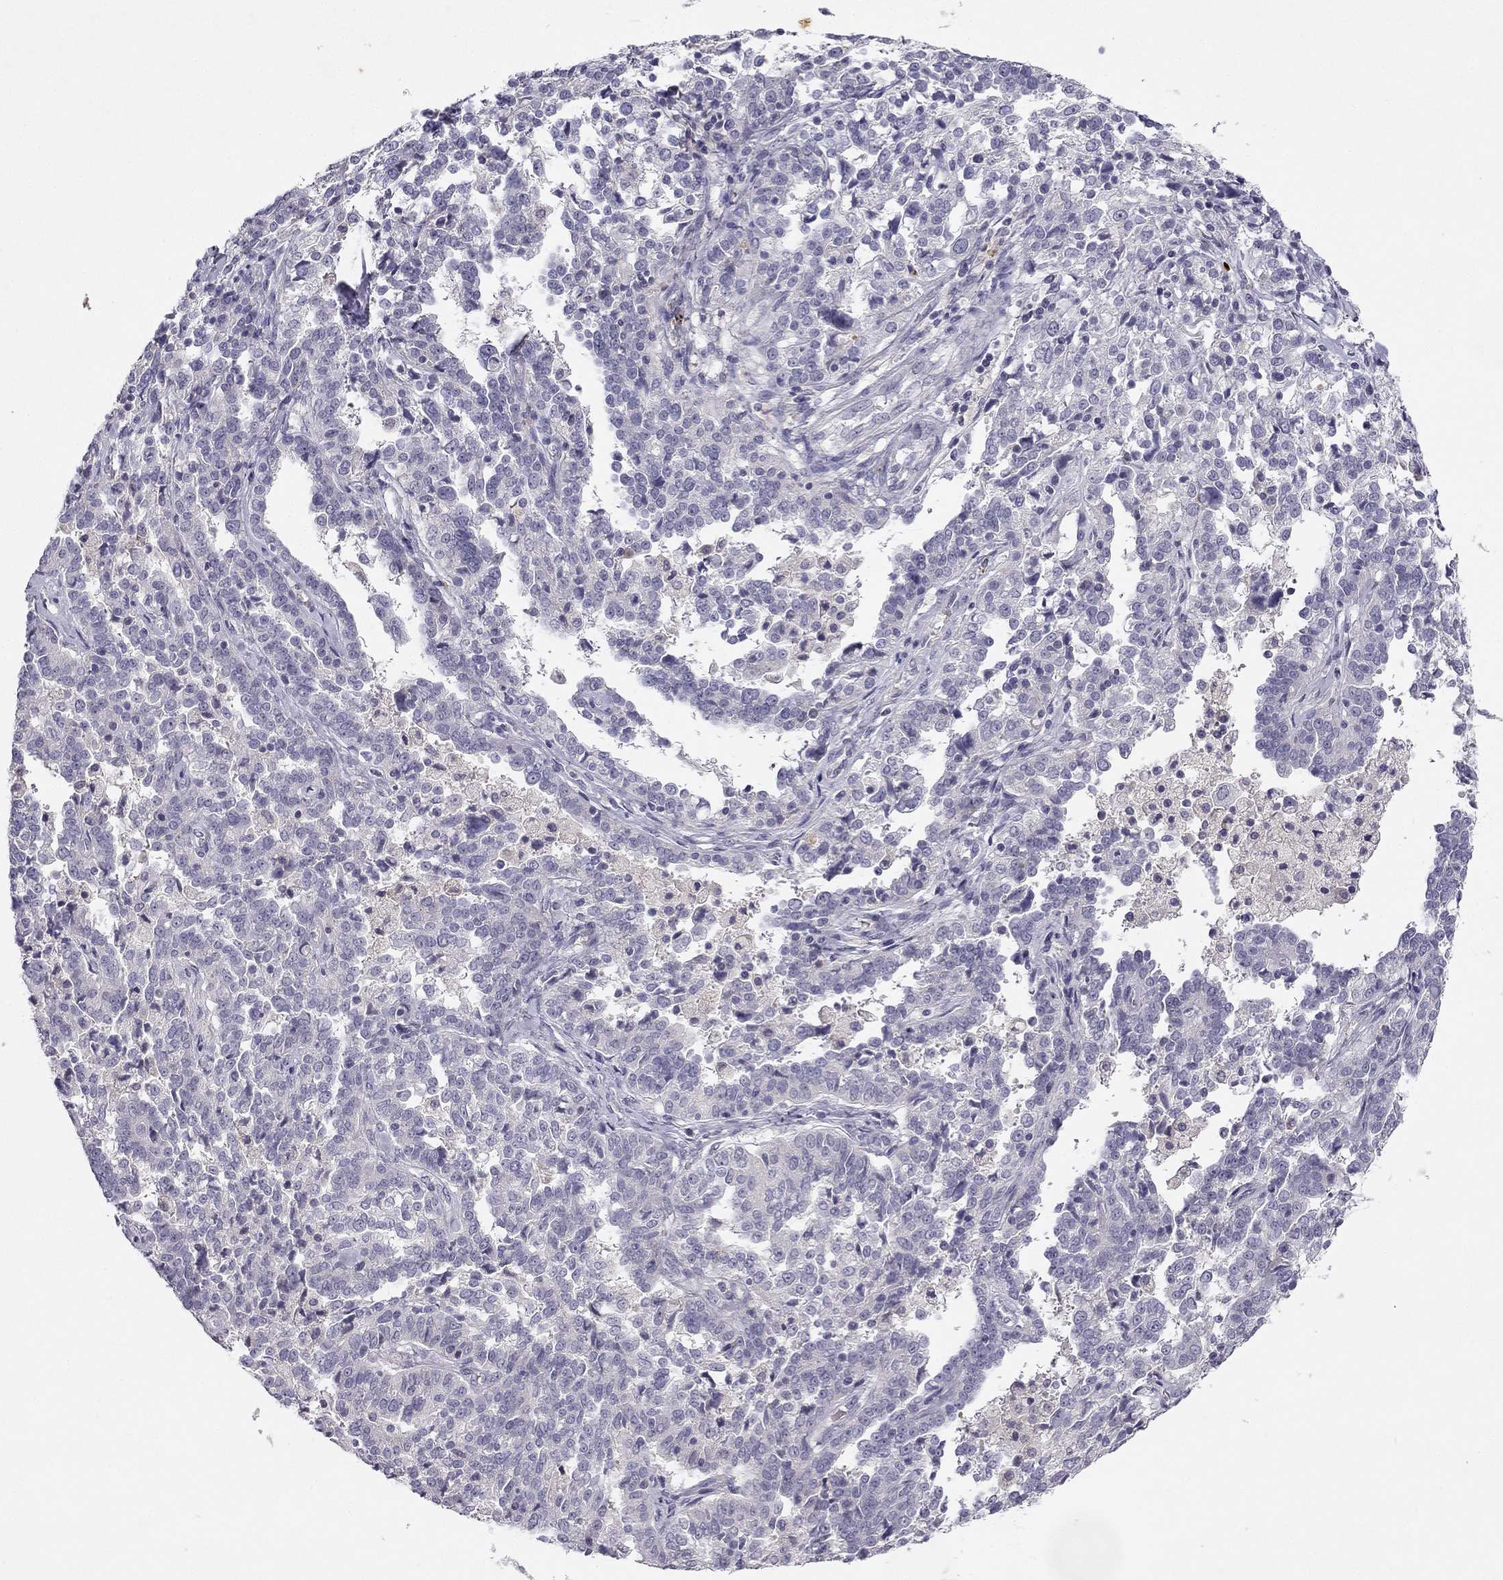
{"staining": {"intensity": "negative", "quantity": "none", "location": "none"}, "tissue": "ovarian cancer", "cell_type": "Tumor cells", "image_type": "cancer", "snomed": [{"axis": "morphology", "description": "Cystadenocarcinoma, serous, NOS"}, {"axis": "topography", "description": "Ovary"}], "caption": "A histopathology image of serous cystadenocarcinoma (ovarian) stained for a protein shows no brown staining in tumor cells. (DAB immunohistochemistry with hematoxylin counter stain).", "gene": "SLC6A4", "patient": {"sex": "female", "age": 67}}